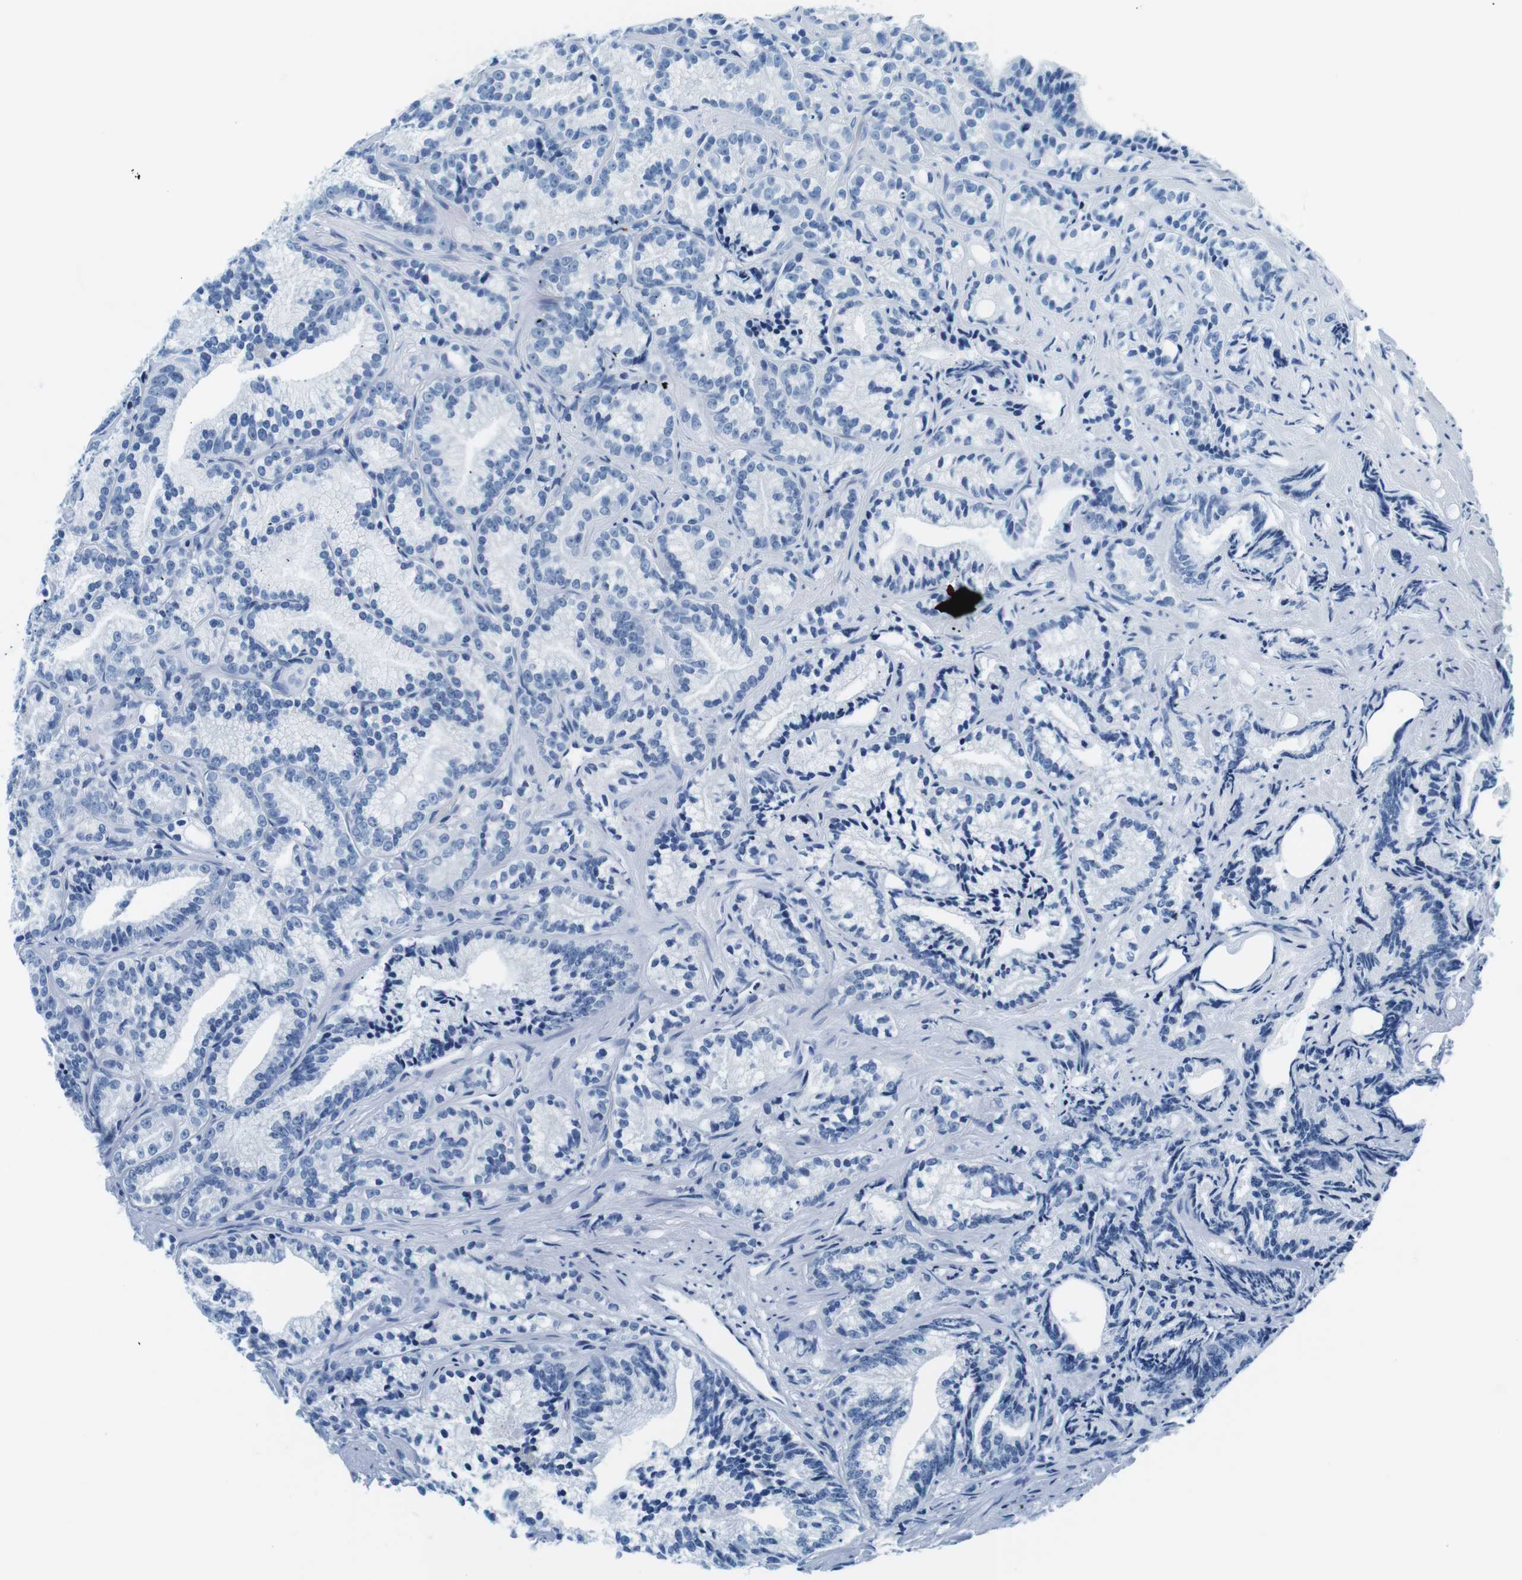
{"staining": {"intensity": "negative", "quantity": "none", "location": "none"}, "tissue": "prostate cancer", "cell_type": "Tumor cells", "image_type": "cancer", "snomed": [{"axis": "morphology", "description": "Adenocarcinoma, Low grade"}, {"axis": "topography", "description": "Prostate"}], "caption": "DAB immunohistochemical staining of prostate cancer (adenocarcinoma (low-grade)) displays no significant positivity in tumor cells. (Immunohistochemistry (ihc), brightfield microscopy, high magnification).", "gene": "ELANE", "patient": {"sex": "male", "age": 89}}